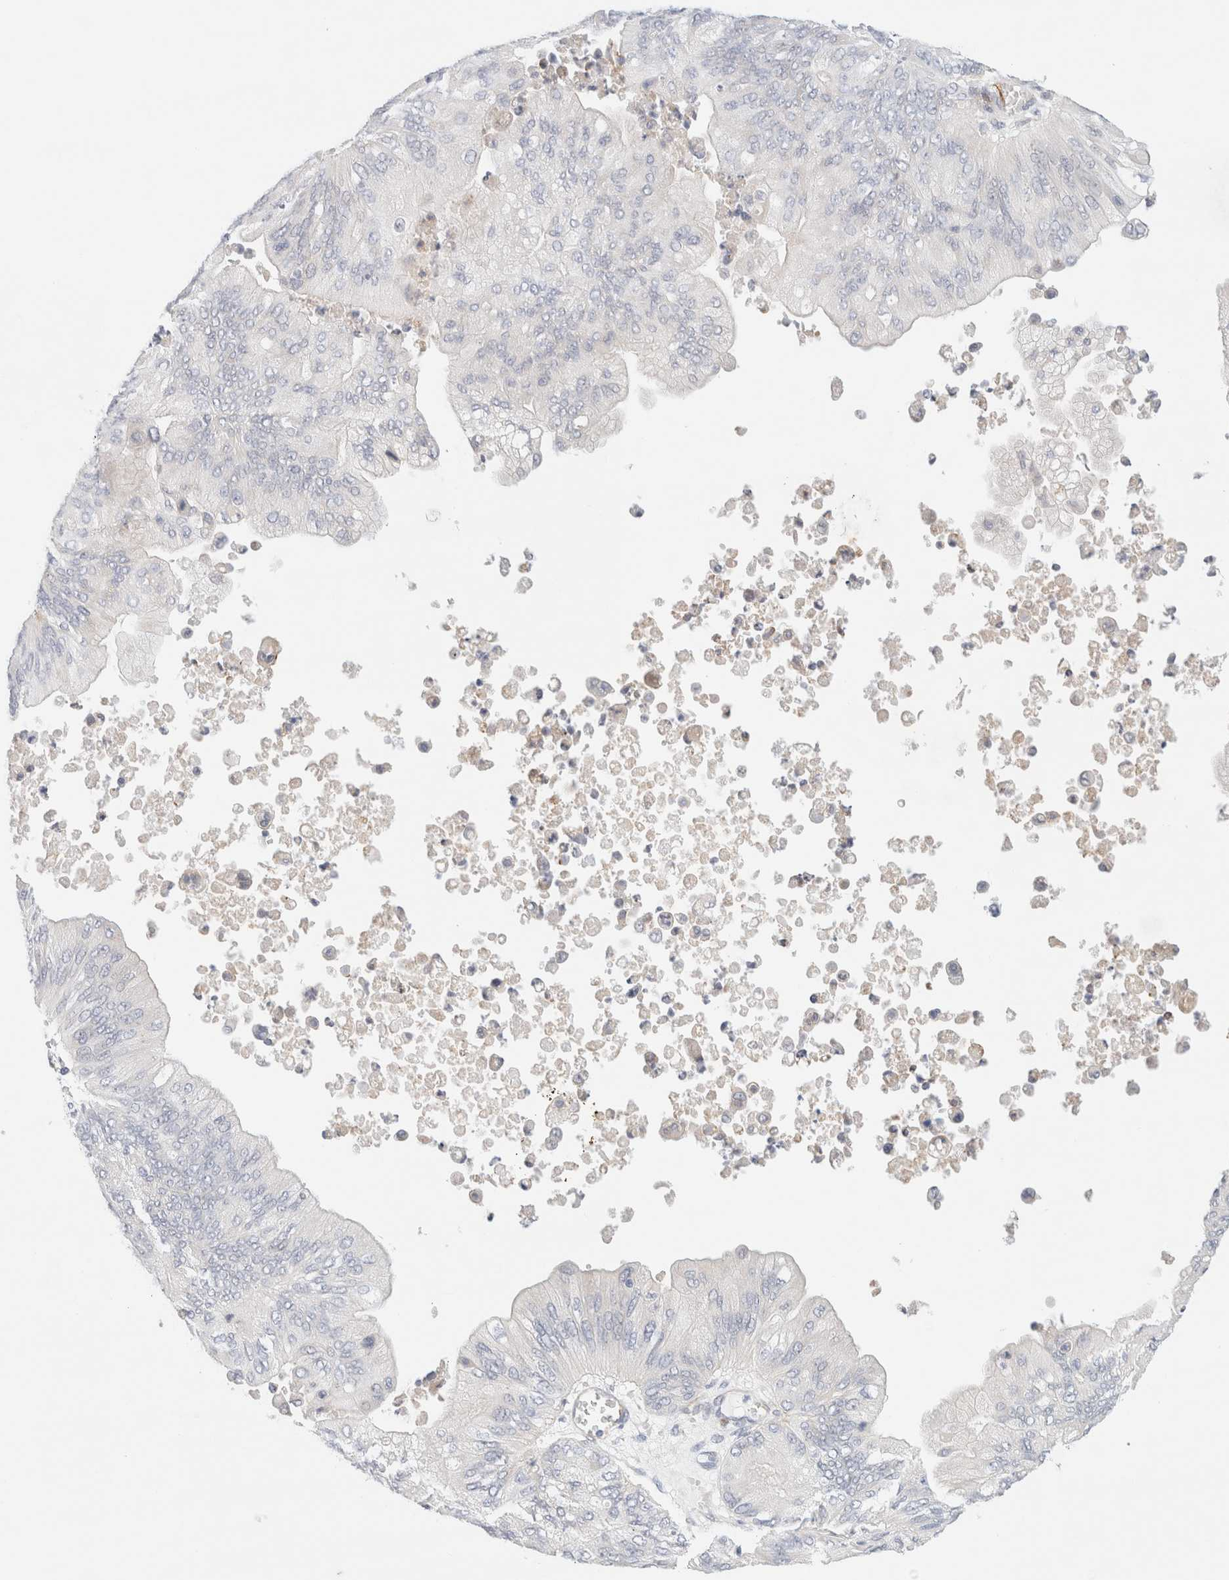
{"staining": {"intensity": "negative", "quantity": "none", "location": "none"}, "tissue": "ovarian cancer", "cell_type": "Tumor cells", "image_type": "cancer", "snomed": [{"axis": "morphology", "description": "Cystadenocarcinoma, mucinous, NOS"}, {"axis": "topography", "description": "Ovary"}], "caption": "A photomicrograph of human ovarian cancer (mucinous cystadenocarcinoma) is negative for staining in tumor cells.", "gene": "SLC25A48", "patient": {"sex": "female", "age": 61}}